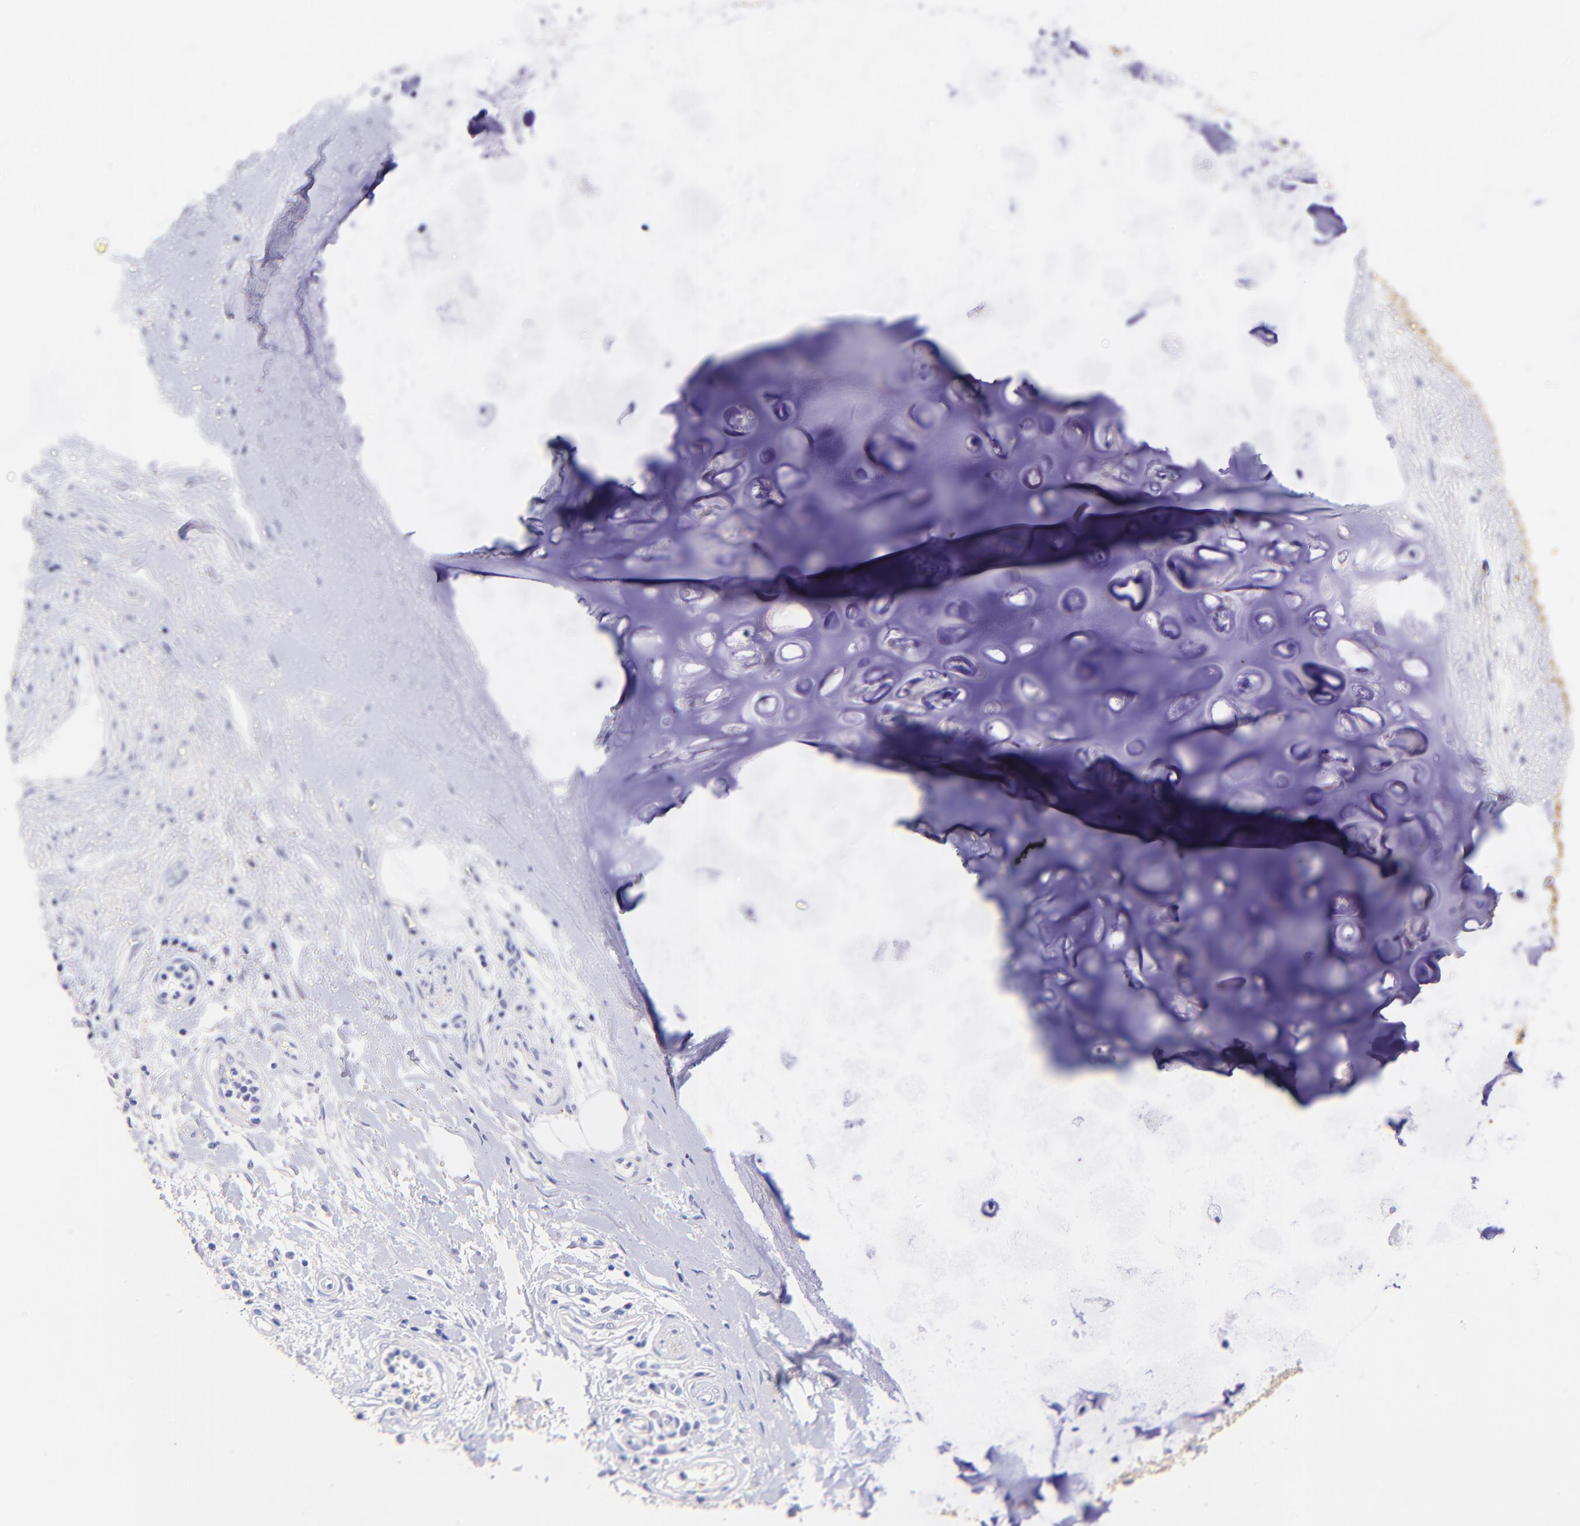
{"staining": {"intensity": "negative", "quantity": "none", "location": "none"}, "tissue": "adipose tissue", "cell_type": "Adipocytes", "image_type": "normal", "snomed": [{"axis": "morphology", "description": "Normal tissue, NOS"}, {"axis": "morphology", "description": "Adenocarcinoma, NOS"}, {"axis": "topography", "description": "Cartilage tissue"}, {"axis": "topography", "description": "Bronchus"}, {"axis": "topography", "description": "Lung"}], "caption": "IHC of unremarkable adipose tissue exhibits no positivity in adipocytes.", "gene": "RAB3B", "patient": {"sex": "female", "age": 67}}